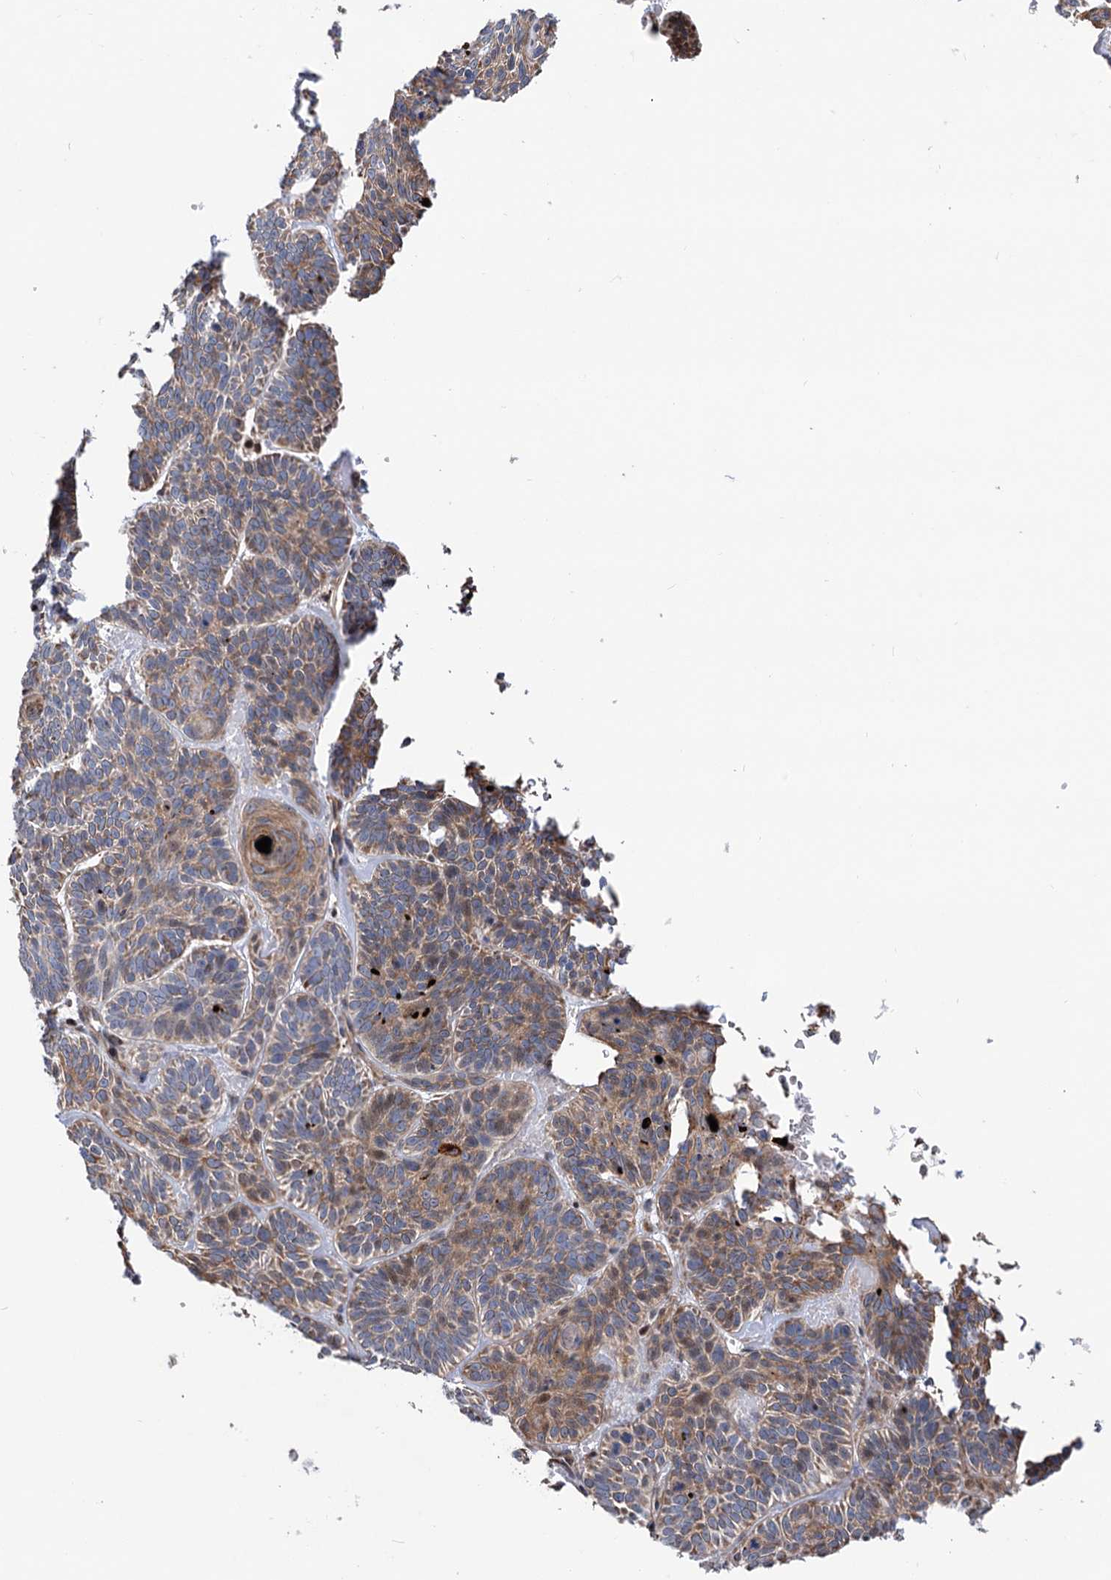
{"staining": {"intensity": "moderate", "quantity": "<25%", "location": "cytoplasmic/membranous"}, "tissue": "skin cancer", "cell_type": "Tumor cells", "image_type": "cancer", "snomed": [{"axis": "morphology", "description": "Basal cell carcinoma"}, {"axis": "topography", "description": "Skin"}], "caption": "Protein analysis of basal cell carcinoma (skin) tissue displays moderate cytoplasmic/membranous positivity in approximately <25% of tumor cells.", "gene": "UBR1", "patient": {"sex": "male", "age": 85}}